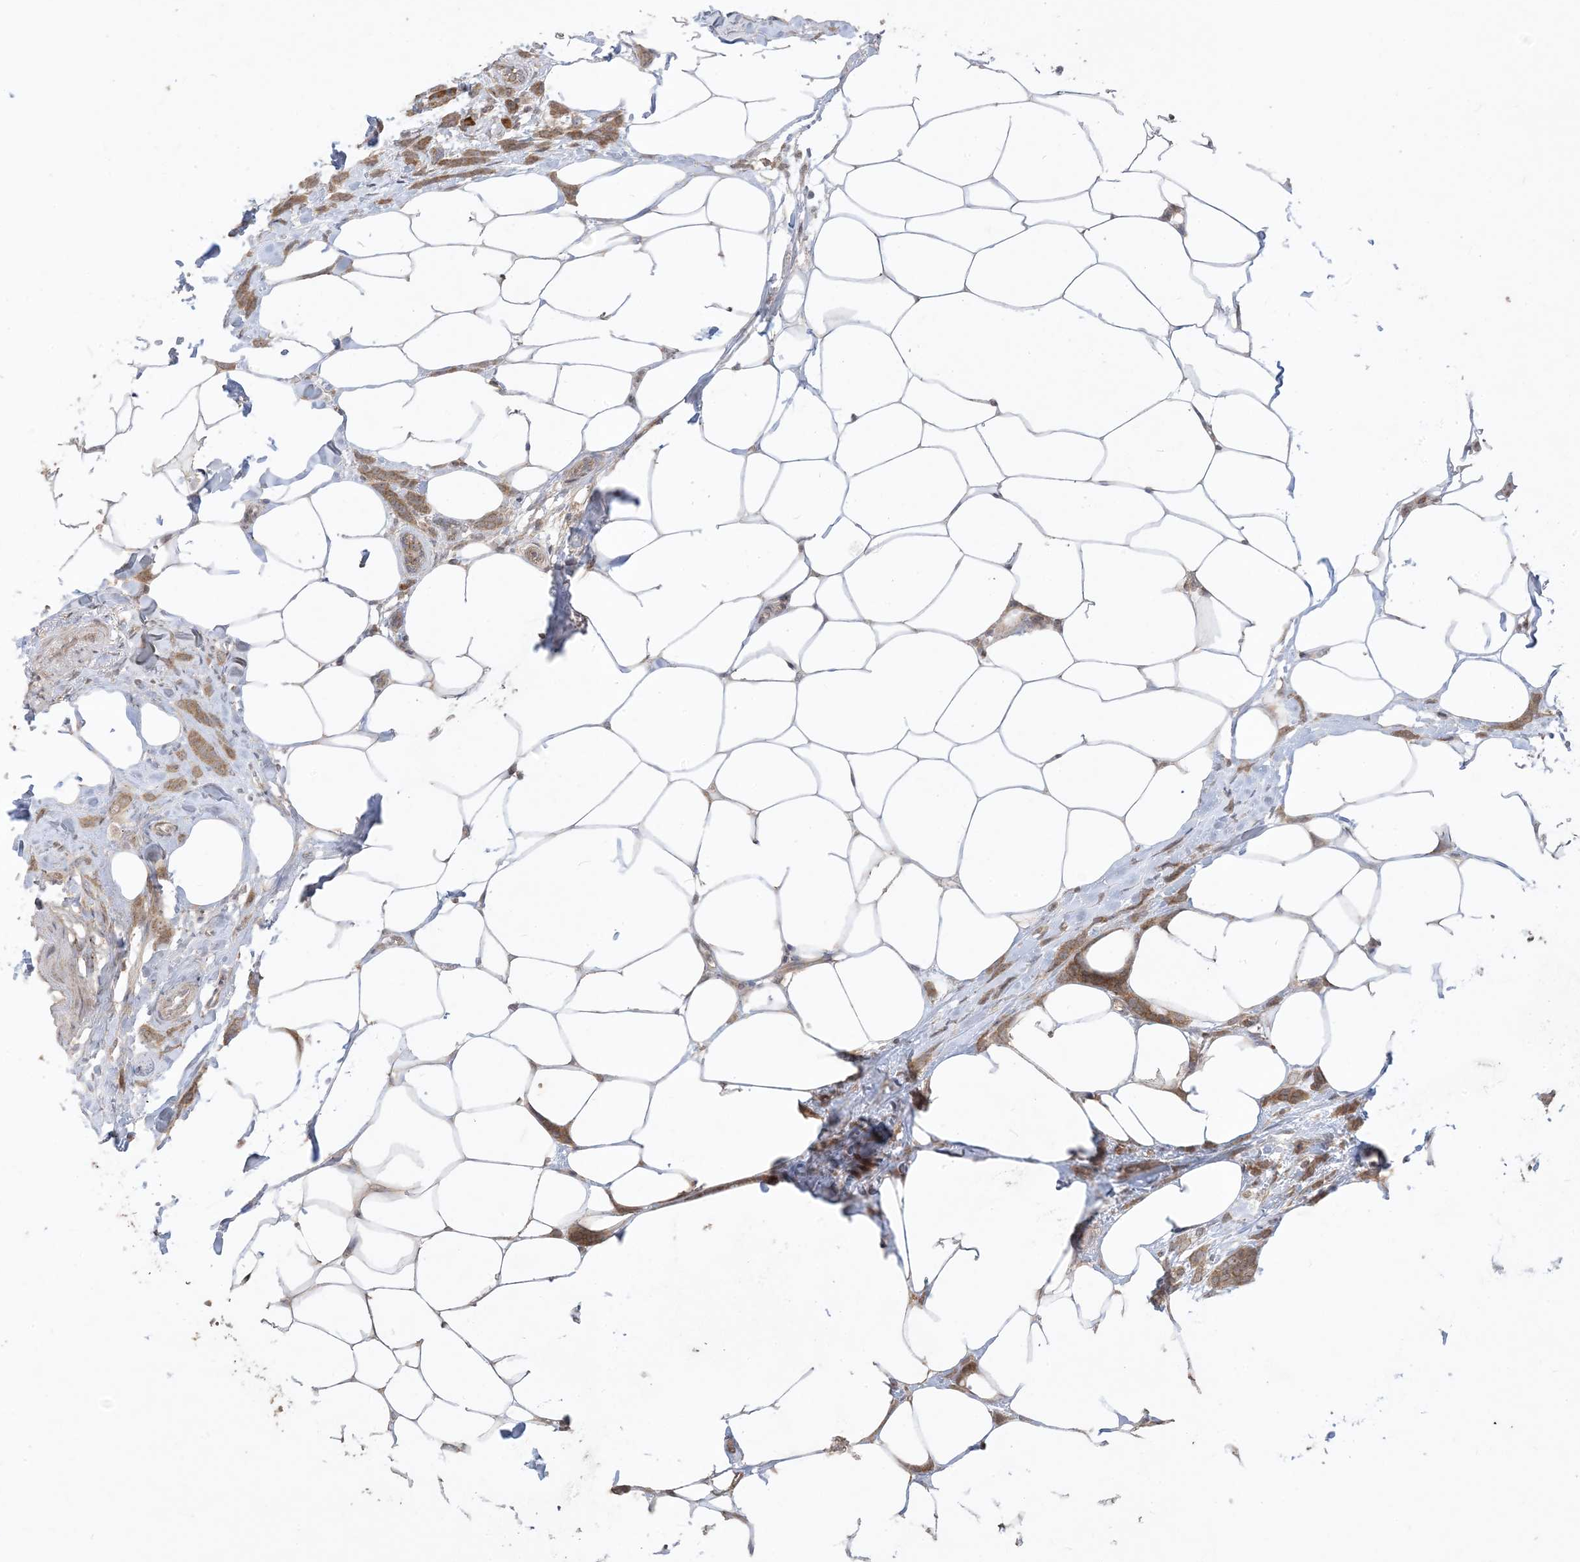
{"staining": {"intensity": "strong", "quantity": ">75%", "location": "cytoplasmic/membranous"}, "tissue": "breast cancer", "cell_type": "Tumor cells", "image_type": "cancer", "snomed": [{"axis": "morphology", "description": "Lobular carcinoma, in situ"}, {"axis": "morphology", "description": "Lobular carcinoma"}, {"axis": "topography", "description": "Breast"}], "caption": "Tumor cells show high levels of strong cytoplasmic/membranous expression in approximately >75% of cells in breast cancer. Nuclei are stained in blue.", "gene": "SIRT3", "patient": {"sex": "female", "age": 41}}